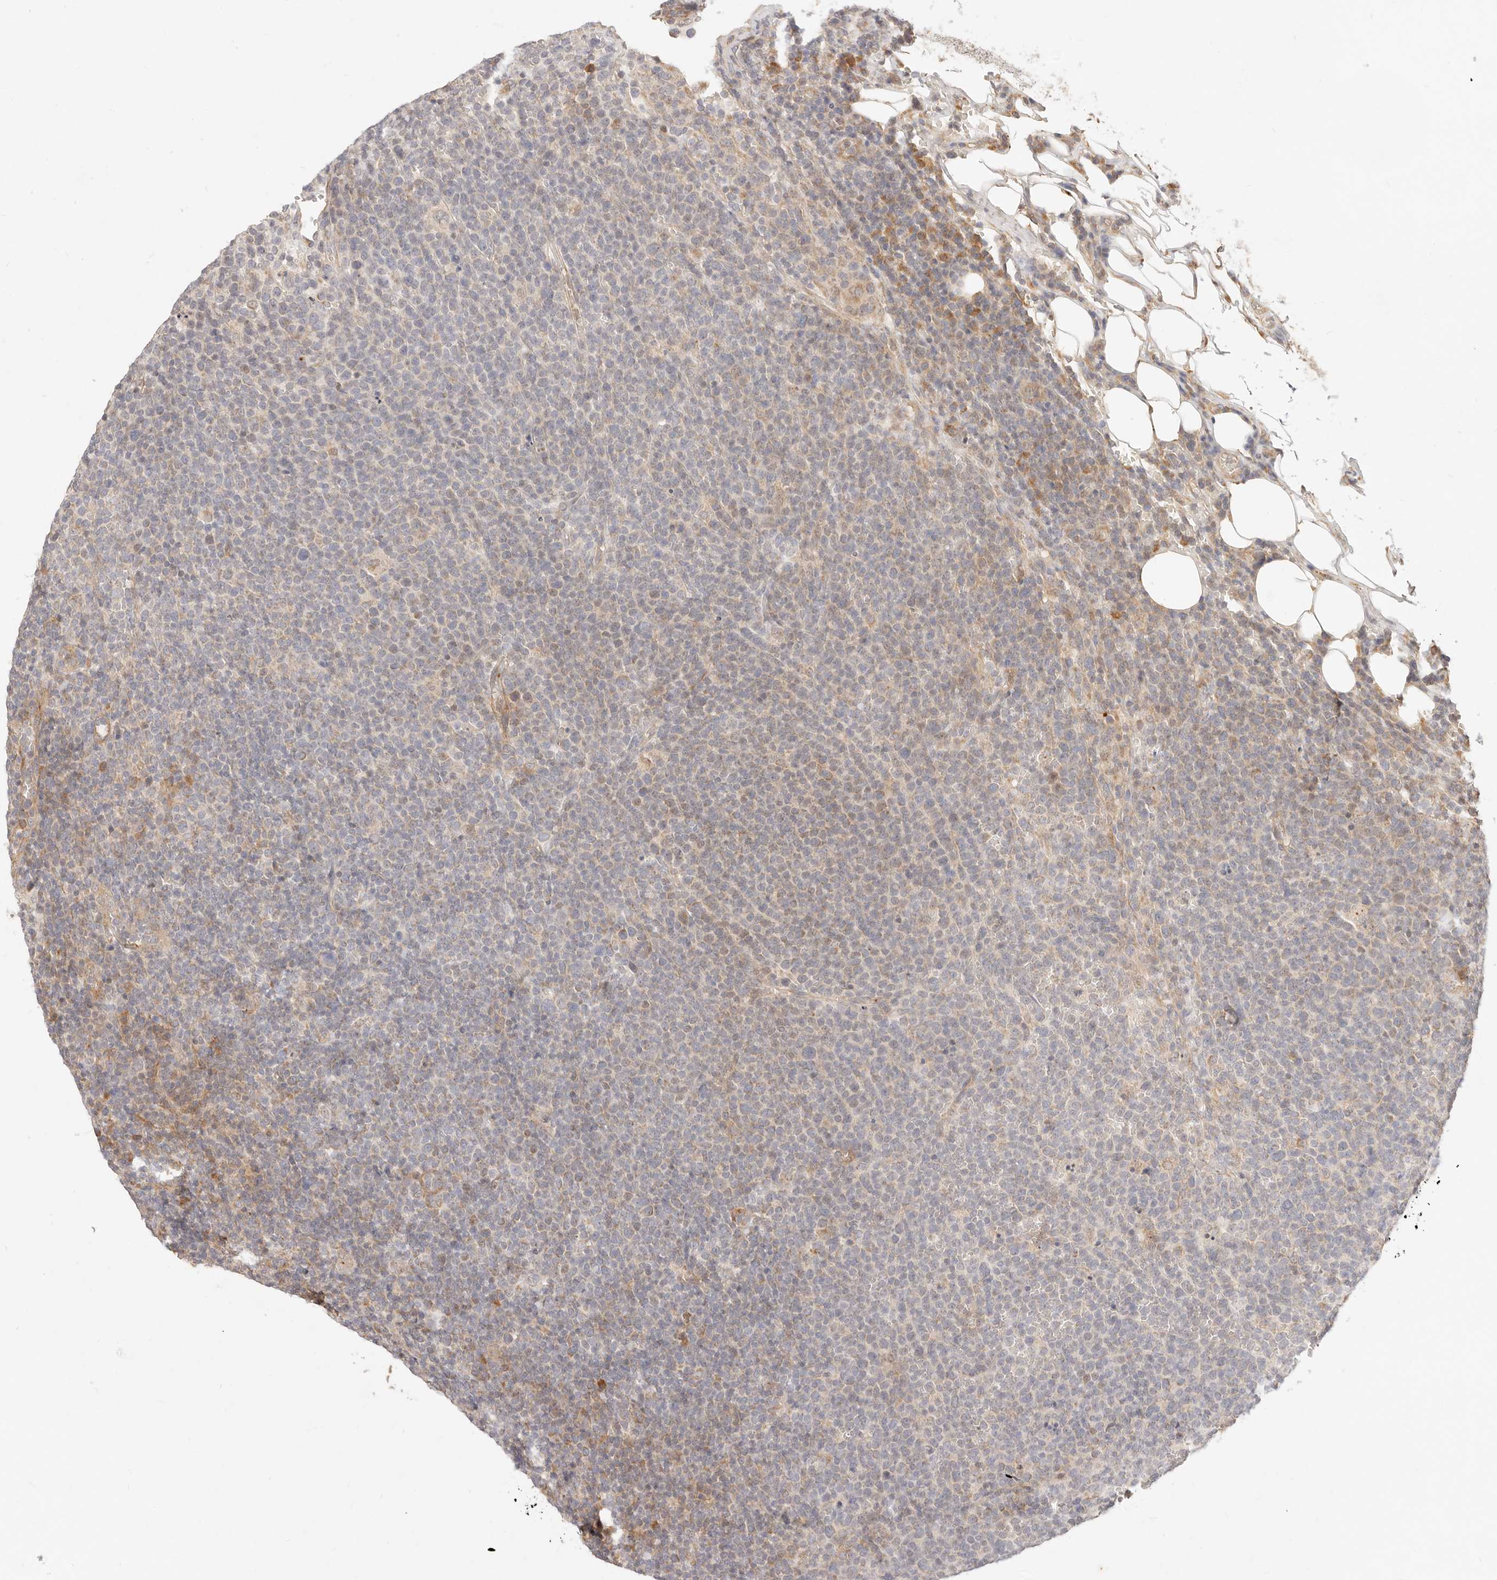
{"staining": {"intensity": "moderate", "quantity": "<25%", "location": "cytoplasmic/membranous"}, "tissue": "lymphoma", "cell_type": "Tumor cells", "image_type": "cancer", "snomed": [{"axis": "morphology", "description": "Malignant lymphoma, non-Hodgkin's type, High grade"}, {"axis": "topography", "description": "Lymph node"}], "caption": "Immunohistochemical staining of human lymphoma reveals moderate cytoplasmic/membranous protein staining in approximately <25% of tumor cells. (Stains: DAB (3,3'-diaminobenzidine) in brown, nuclei in blue, Microscopy: brightfield microscopy at high magnification).", "gene": "UBXN10", "patient": {"sex": "male", "age": 61}}